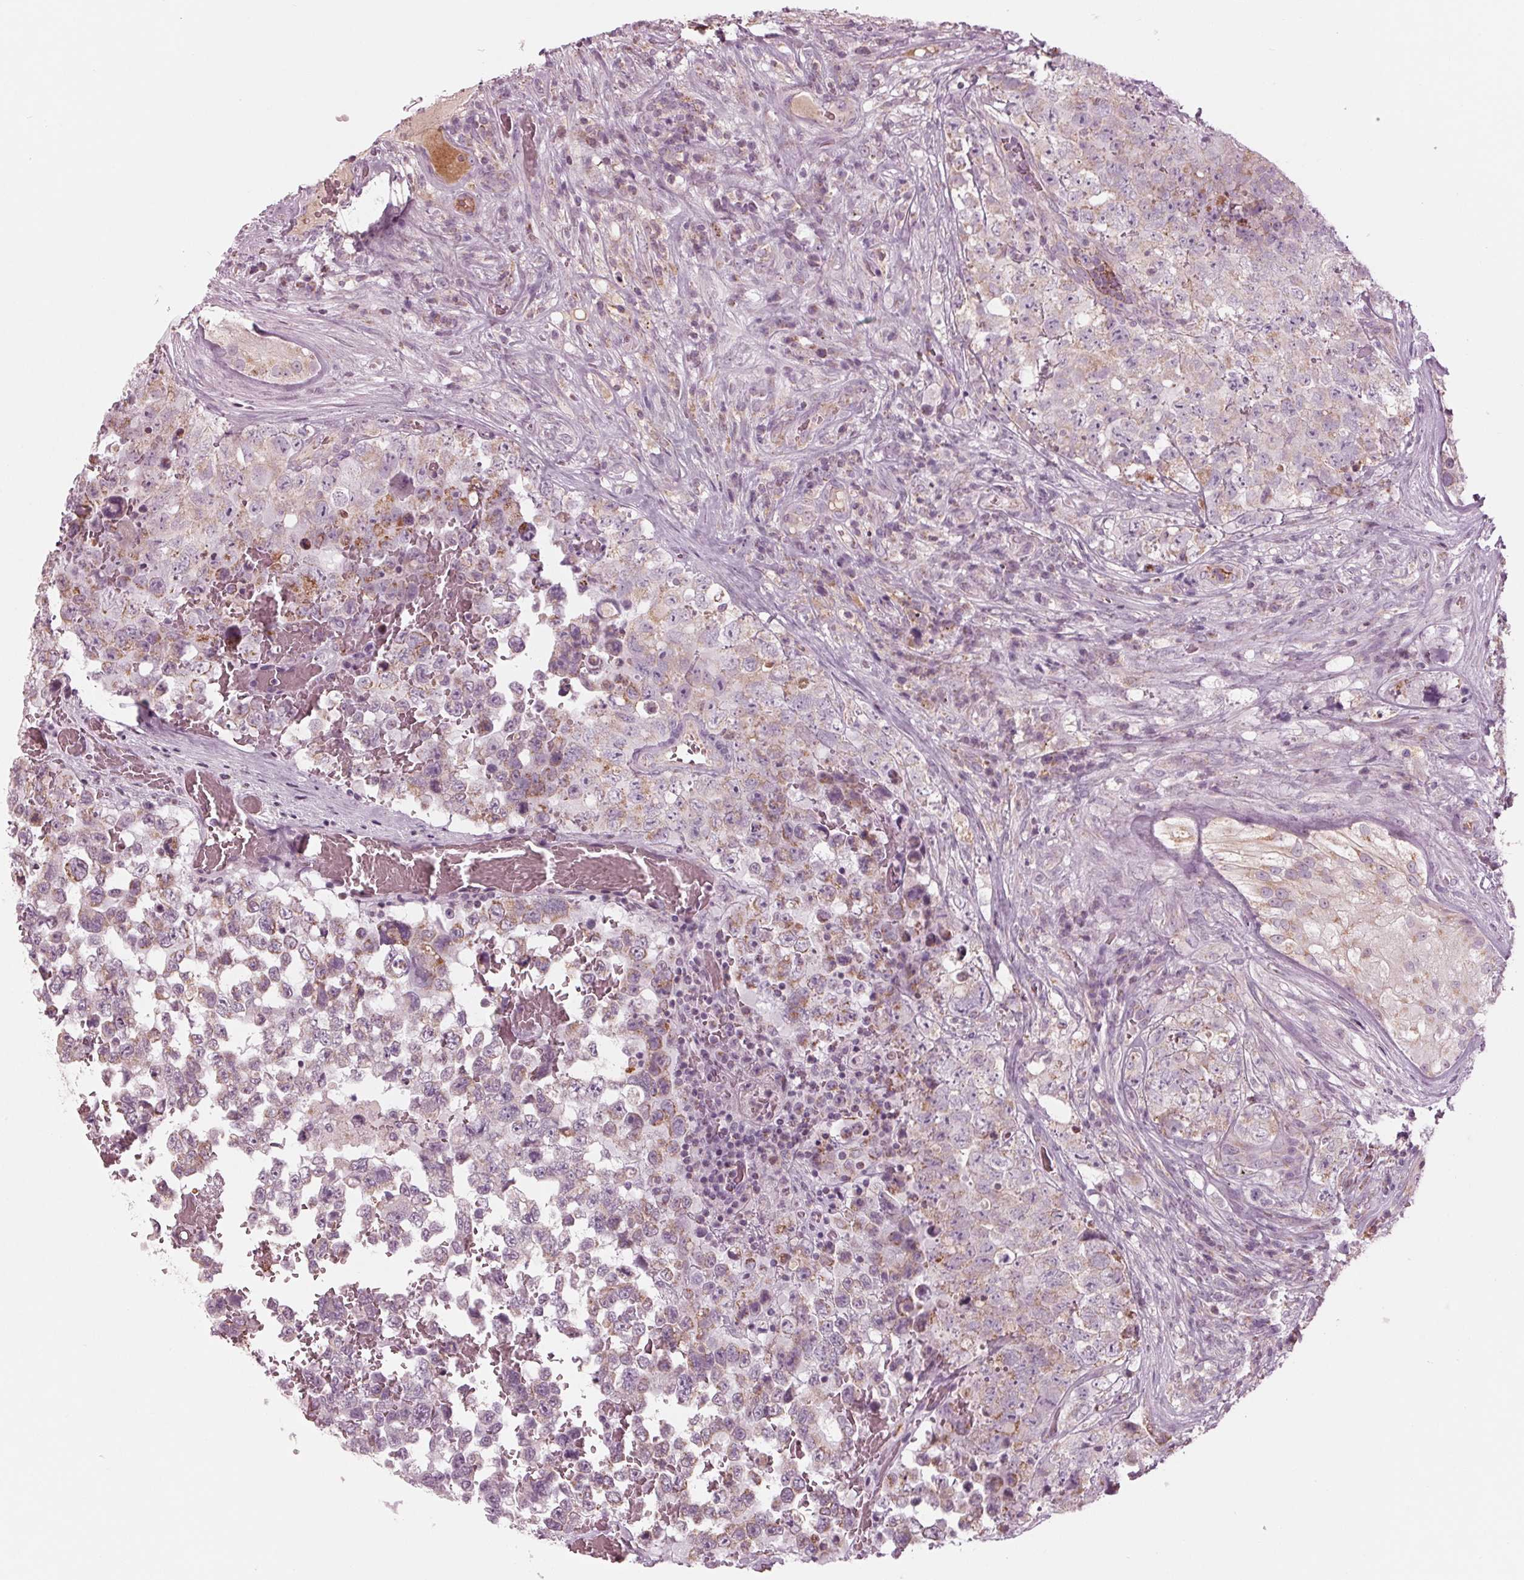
{"staining": {"intensity": "weak", "quantity": "25%-75%", "location": "cytoplasmic/membranous"}, "tissue": "testis cancer", "cell_type": "Tumor cells", "image_type": "cancer", "snomed": [{"axis": "morphology", "description": "Carcinoma, Embryonal, NOS"}, {"axis": "topography", "description": "Testis"}], "caption": "Tumor cells display weak cytoplasmic/membranous staining in about 25%-75% of cells in testis embryonal carcinoma. The protein is stained brown, and the nuclei are stained in blue (DAB (3,3'-diaminobenzidine) IHC with brightfield microscopy, high magnification).", "gene": "CLN6", "patient": {"sex": "male", "age": 18}}